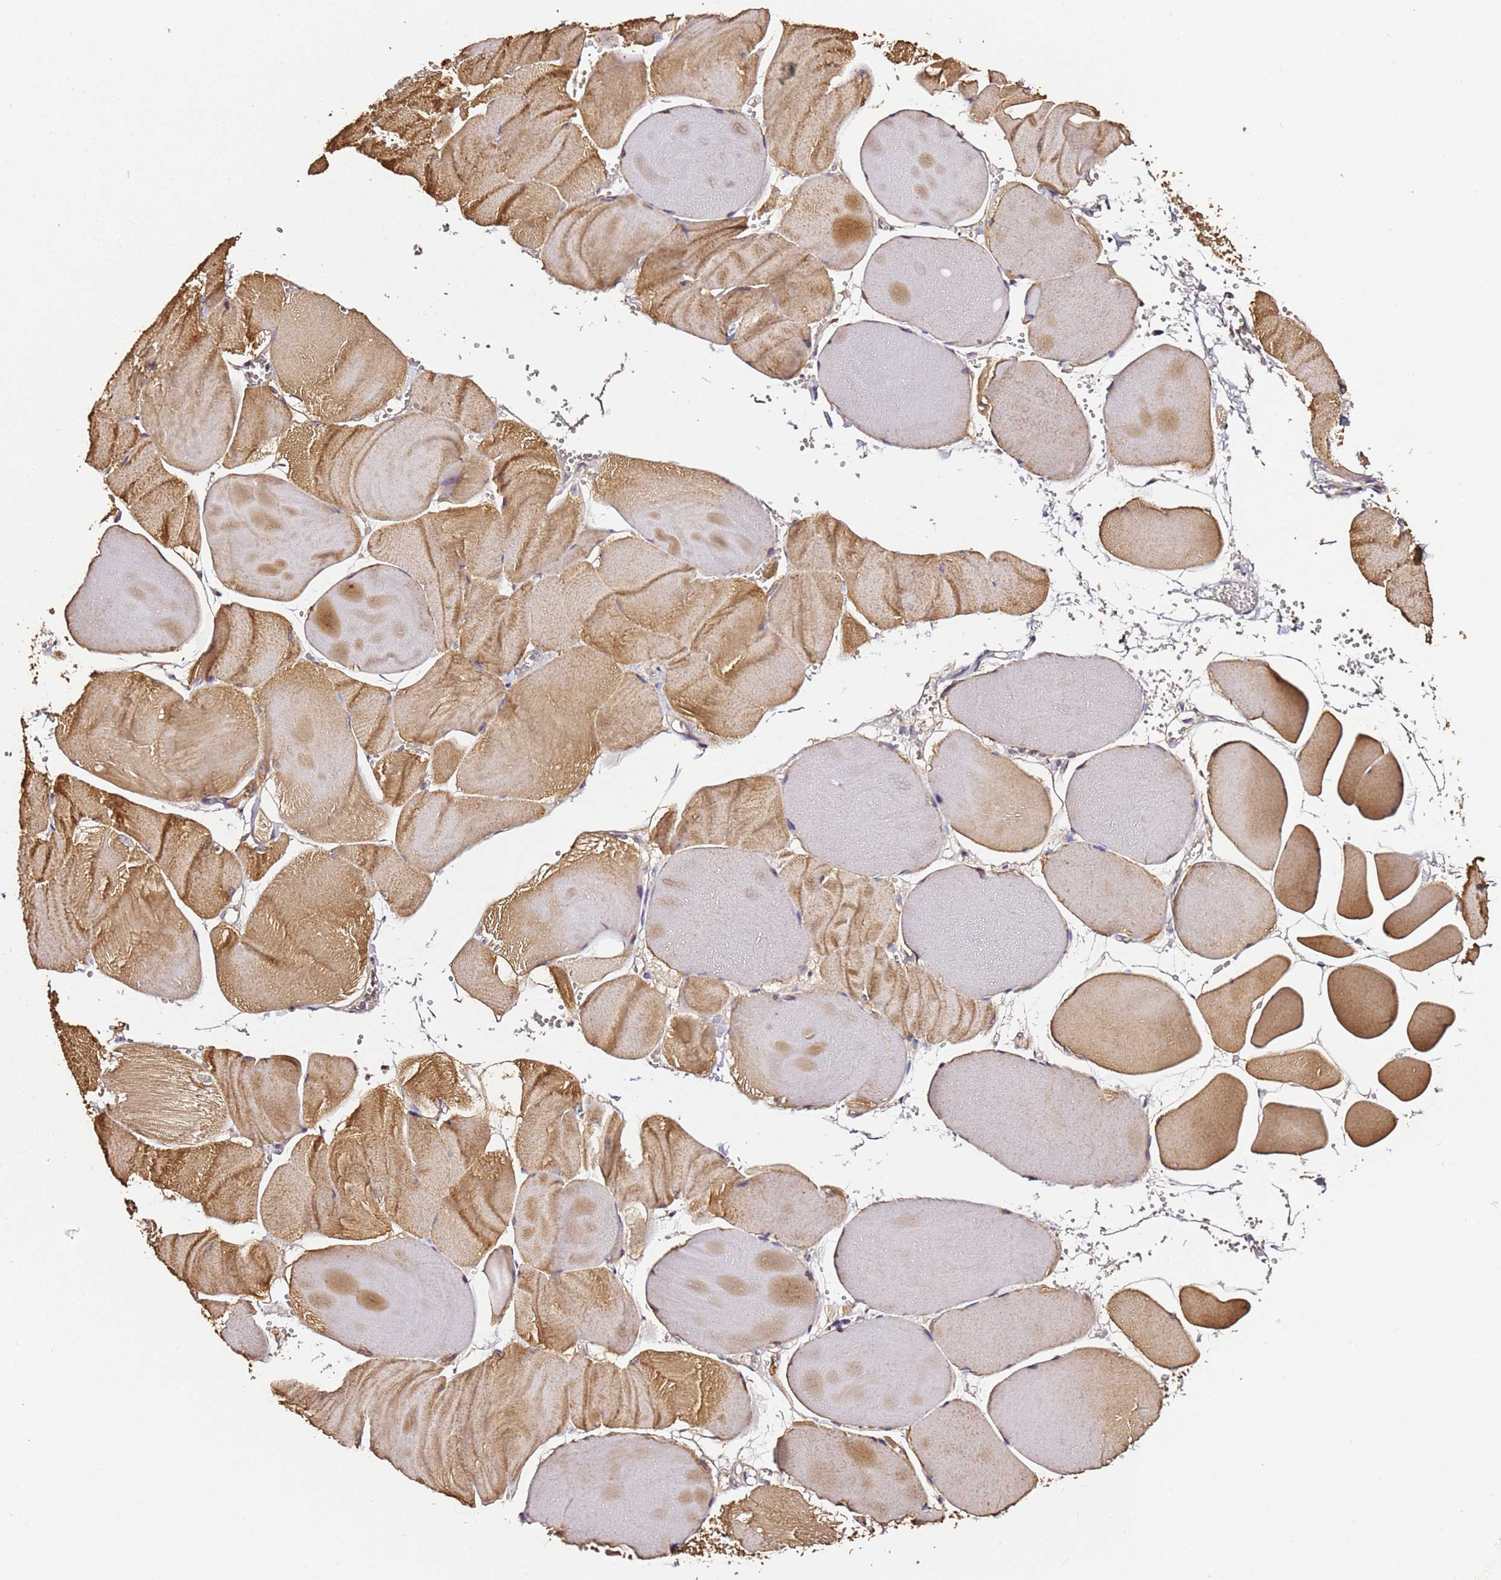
{"staining": {"intensity": "moderate", "quantity": ">75%", "location": "cytoplasmic/membranous"}, "tissue": "skeletal muscle", "cell_type": "Myocytes", "image_type": "normal", "snomed": [{"axis": "morphology", "description": "Normal tissue, NOS"}, {"axis": "morphology", "description": "Basal cell carcinoma"}, {"axis": "topography", "description": "Skeletal muscle"}], "caption": "Moderate cytoplasmic/membranous expression for a protein is present in approximately >75% of myocytes of normal skeletal muscle using IHC.", "gene": "C6orf136", "patient": {"sex": "female", "age": 64}}